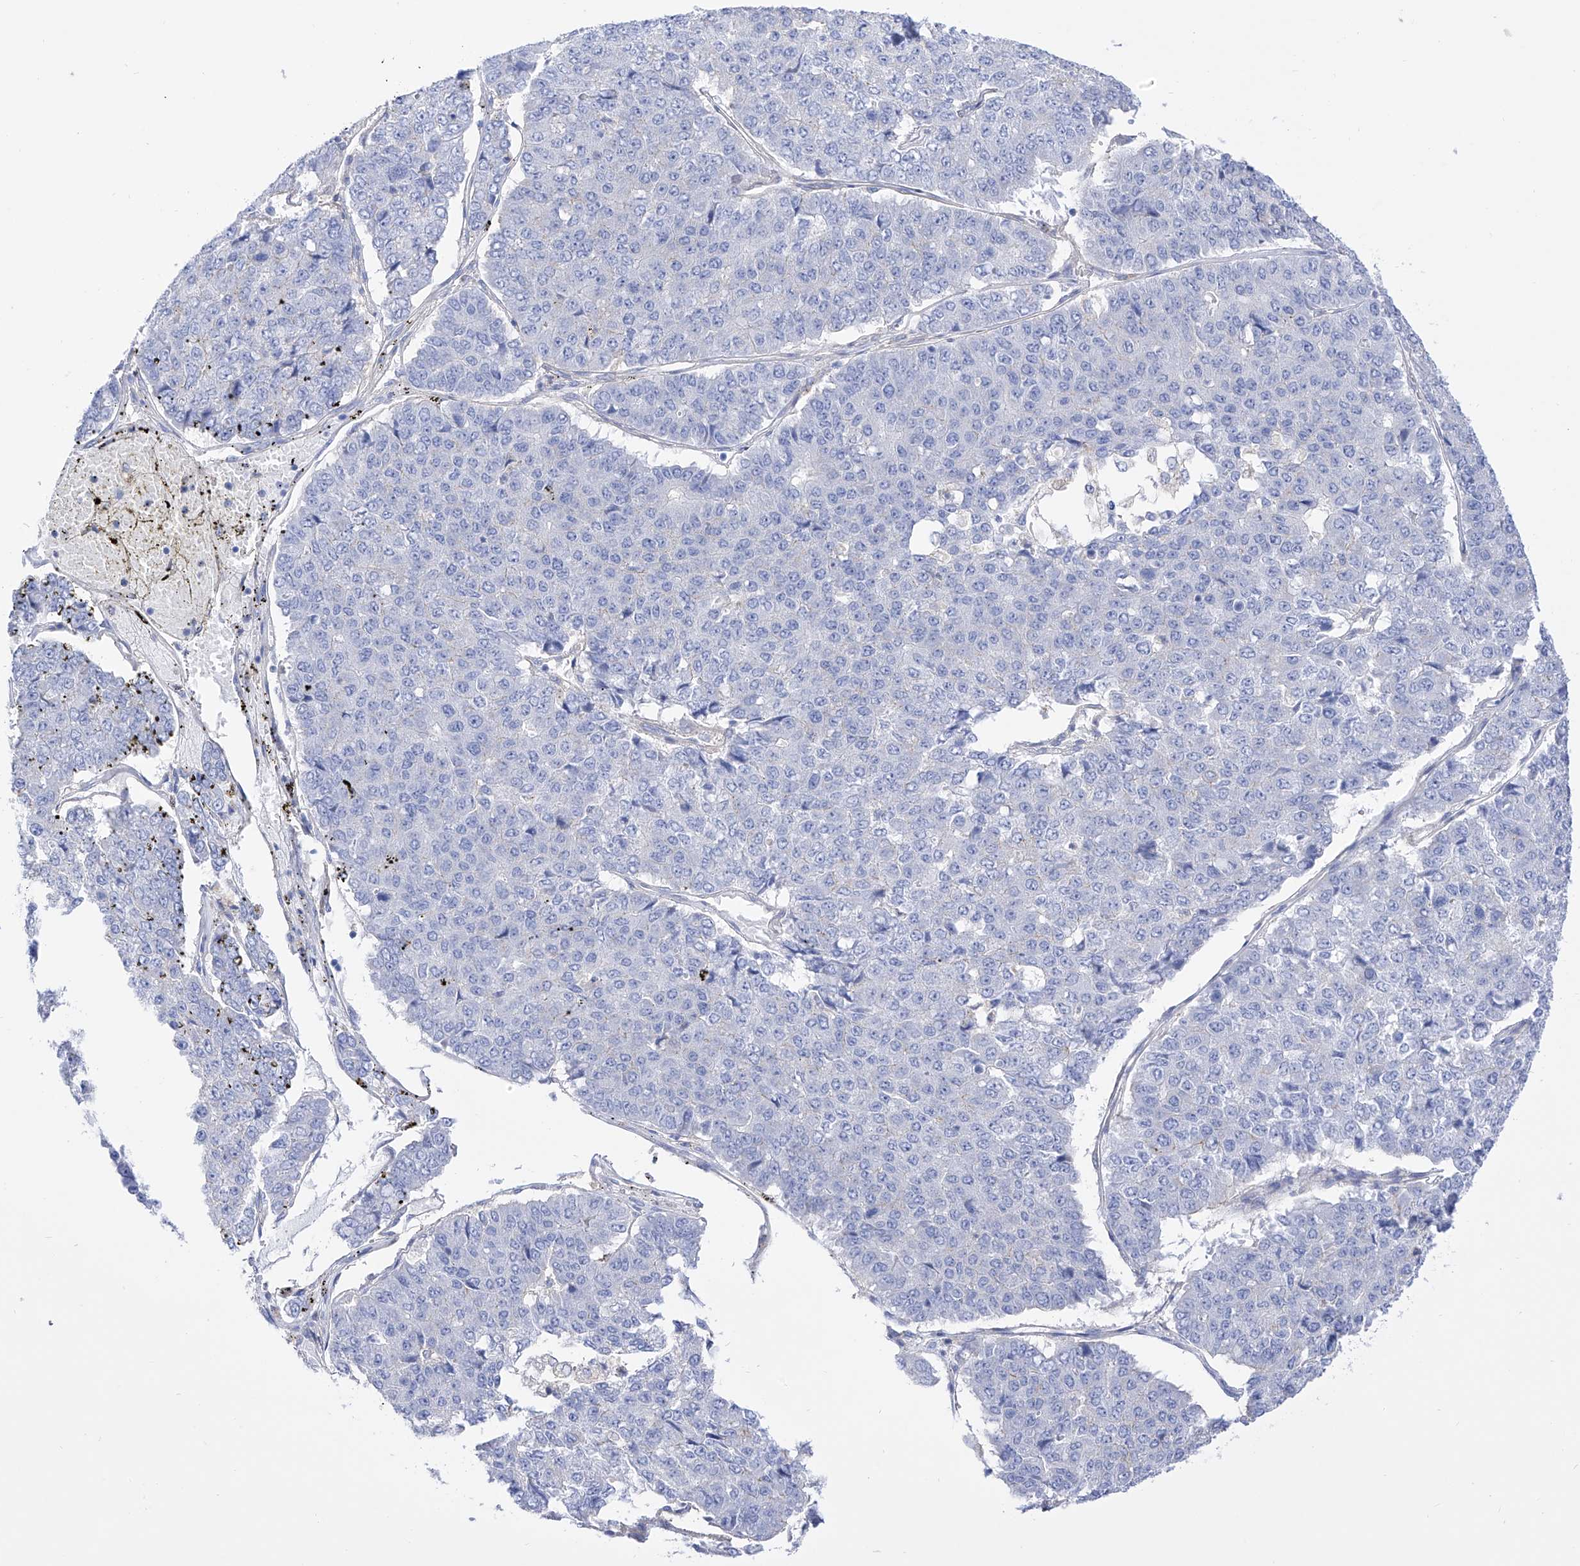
{"staining": {"intensity": "negative", "quantity": "none", "location": "none"}, "tissue": "pancreatic cancer", "cell_type": "Tumor cells", "image_type": "cancer", "snomed": [{"axis": "morphology", "description": "Adenocarcinoma, NOS"}, {"axis": "topography", "description": "Pancreas"}], "caption": "Protein analysis of adenocarcinoma (pancreatic) exhibits no significant staining in tumor cells.", "gene": "ZNF653", "patient": {"sex": "male", "age": 50}}